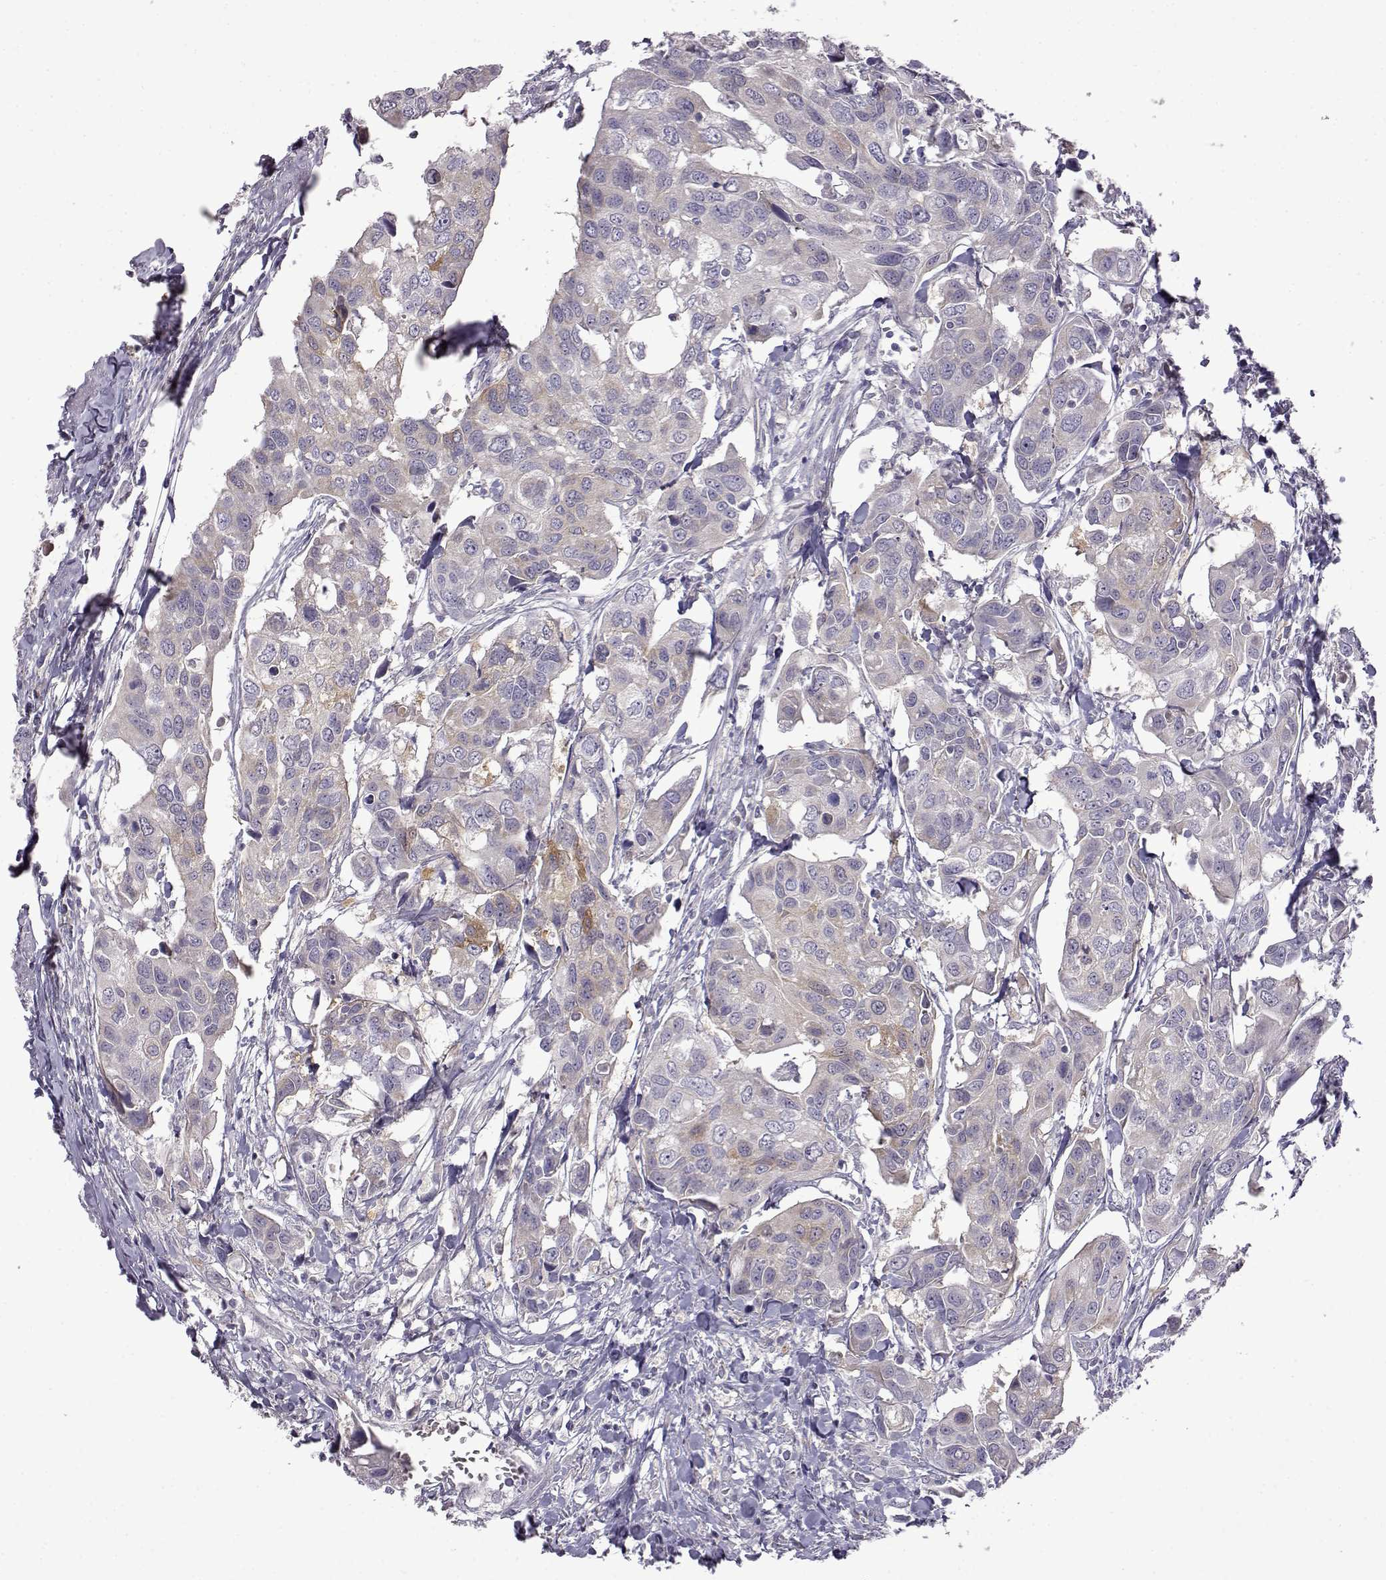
{"staining": {"intensity": "weak", "quantity": "25%-75%", "location": "cytoplasmic/membranous"}, "tissue": "urothelial cancer", "cell_type": "Tumor cells", "image_type": "cancer", "snomed": [{"axis": "morphology", "description": "Urothelial carcinoma, High grade"}, {"axis": "topography", "description": "Urinary bladder"}], "caption": "A low amount of weak cytoplasmic/membranous staining is present in approximately 25%-75% of tumor cells in urothelial cancer tissue.", "gene": "VGF", "patient": {"sex": "male", "age": 60}}